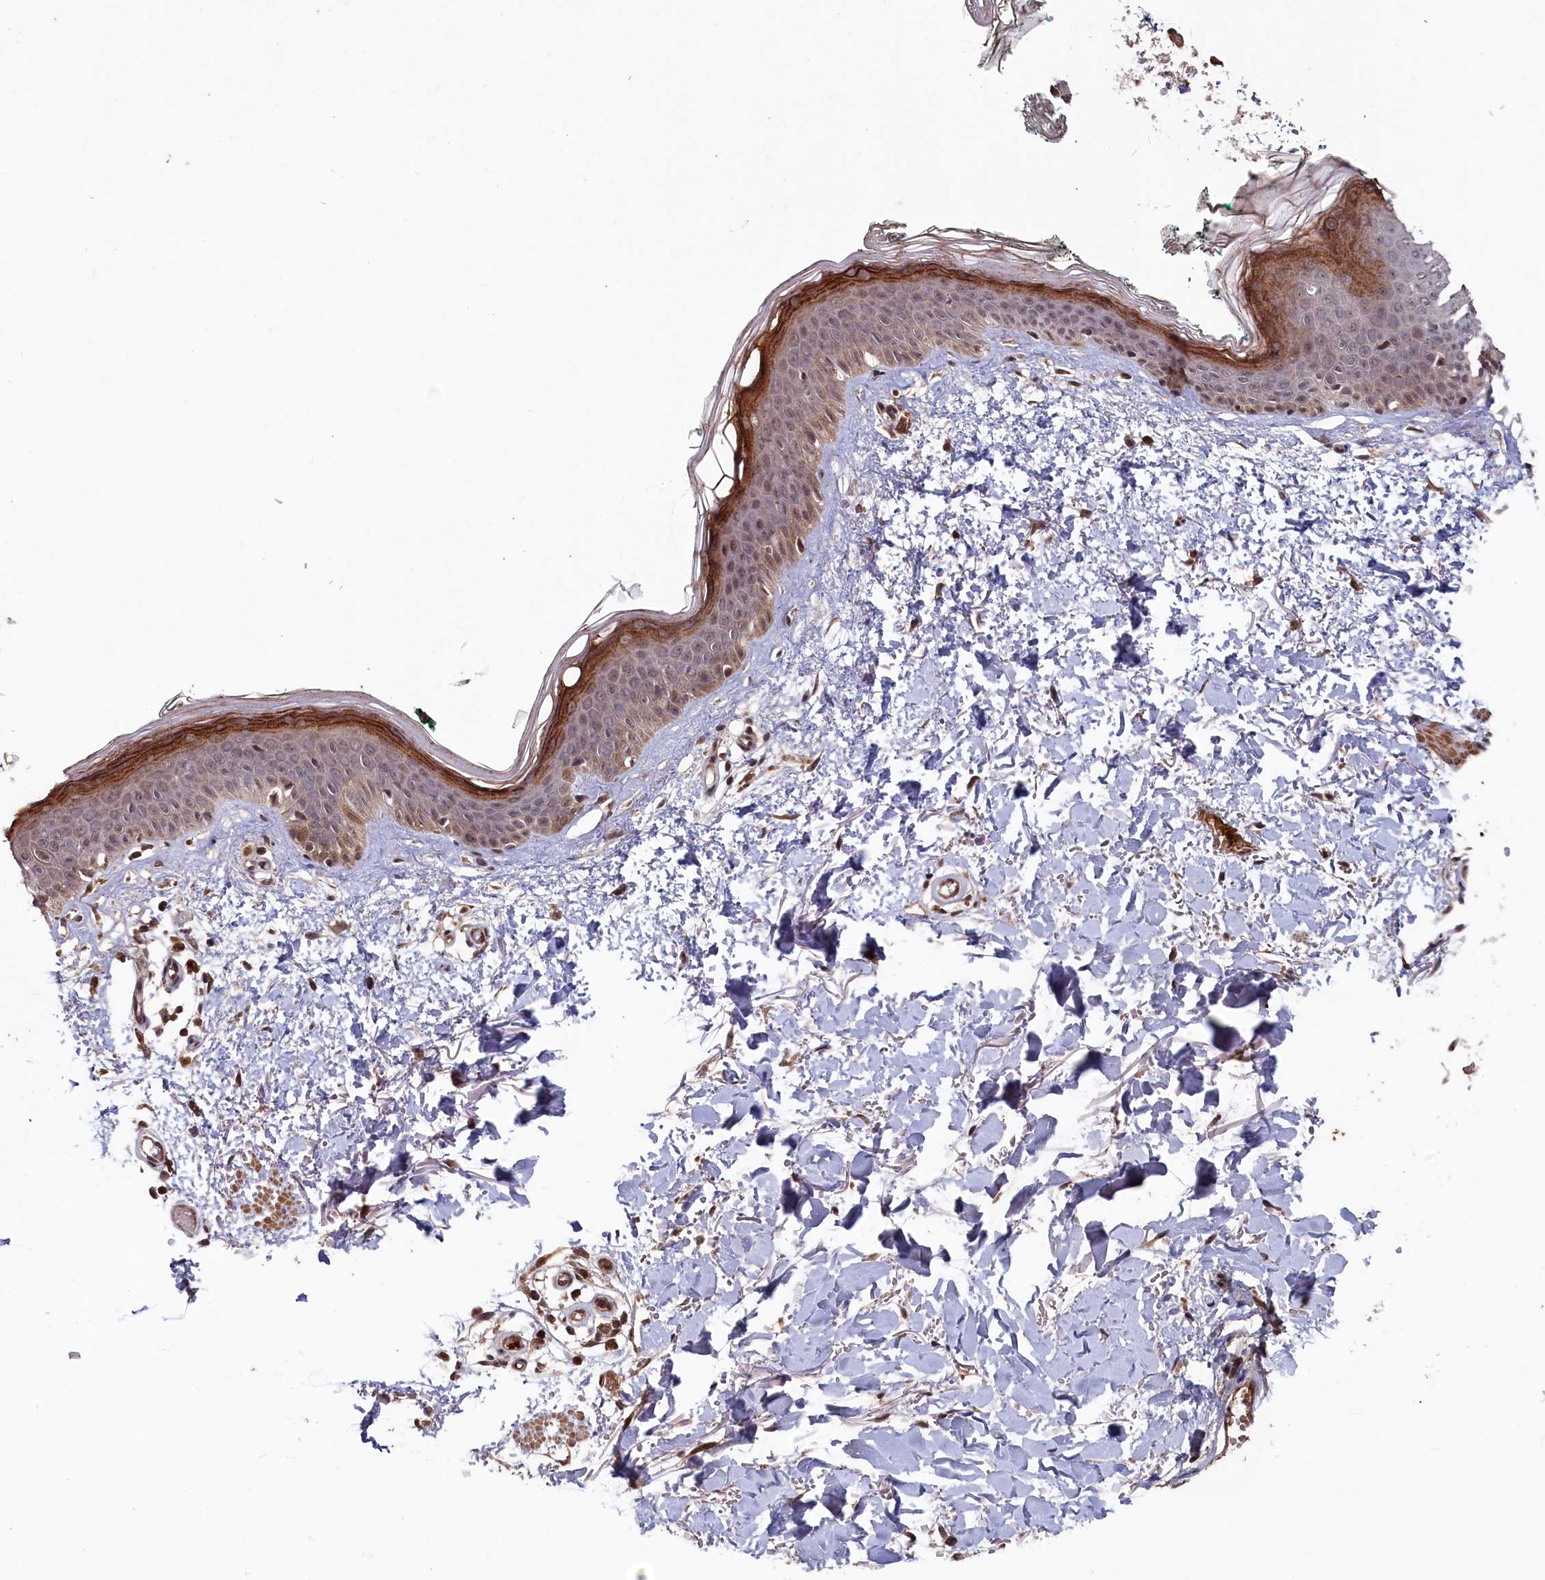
{"staining": {"intensity": "moderate", "quantity": ">75%", "location": "cytoplasmic/membranous"}, "tissue": "skin", "cell_type": "Fibroblasts", "image_type": "normal", "snomed": [{"axis": "morphology", "description": "Normal tissue, NOS"}, {"axis": "topography", "description": "Skin"}], "caption": "A micrograph showing moderate cytoplasmic/membranous positivity in approximately >75% of fibroblasts in normal skin, as visualized by brown immunohistochemical staining.", "gene": "CLPX", "patient": {"sex": "male", "age": 62}}